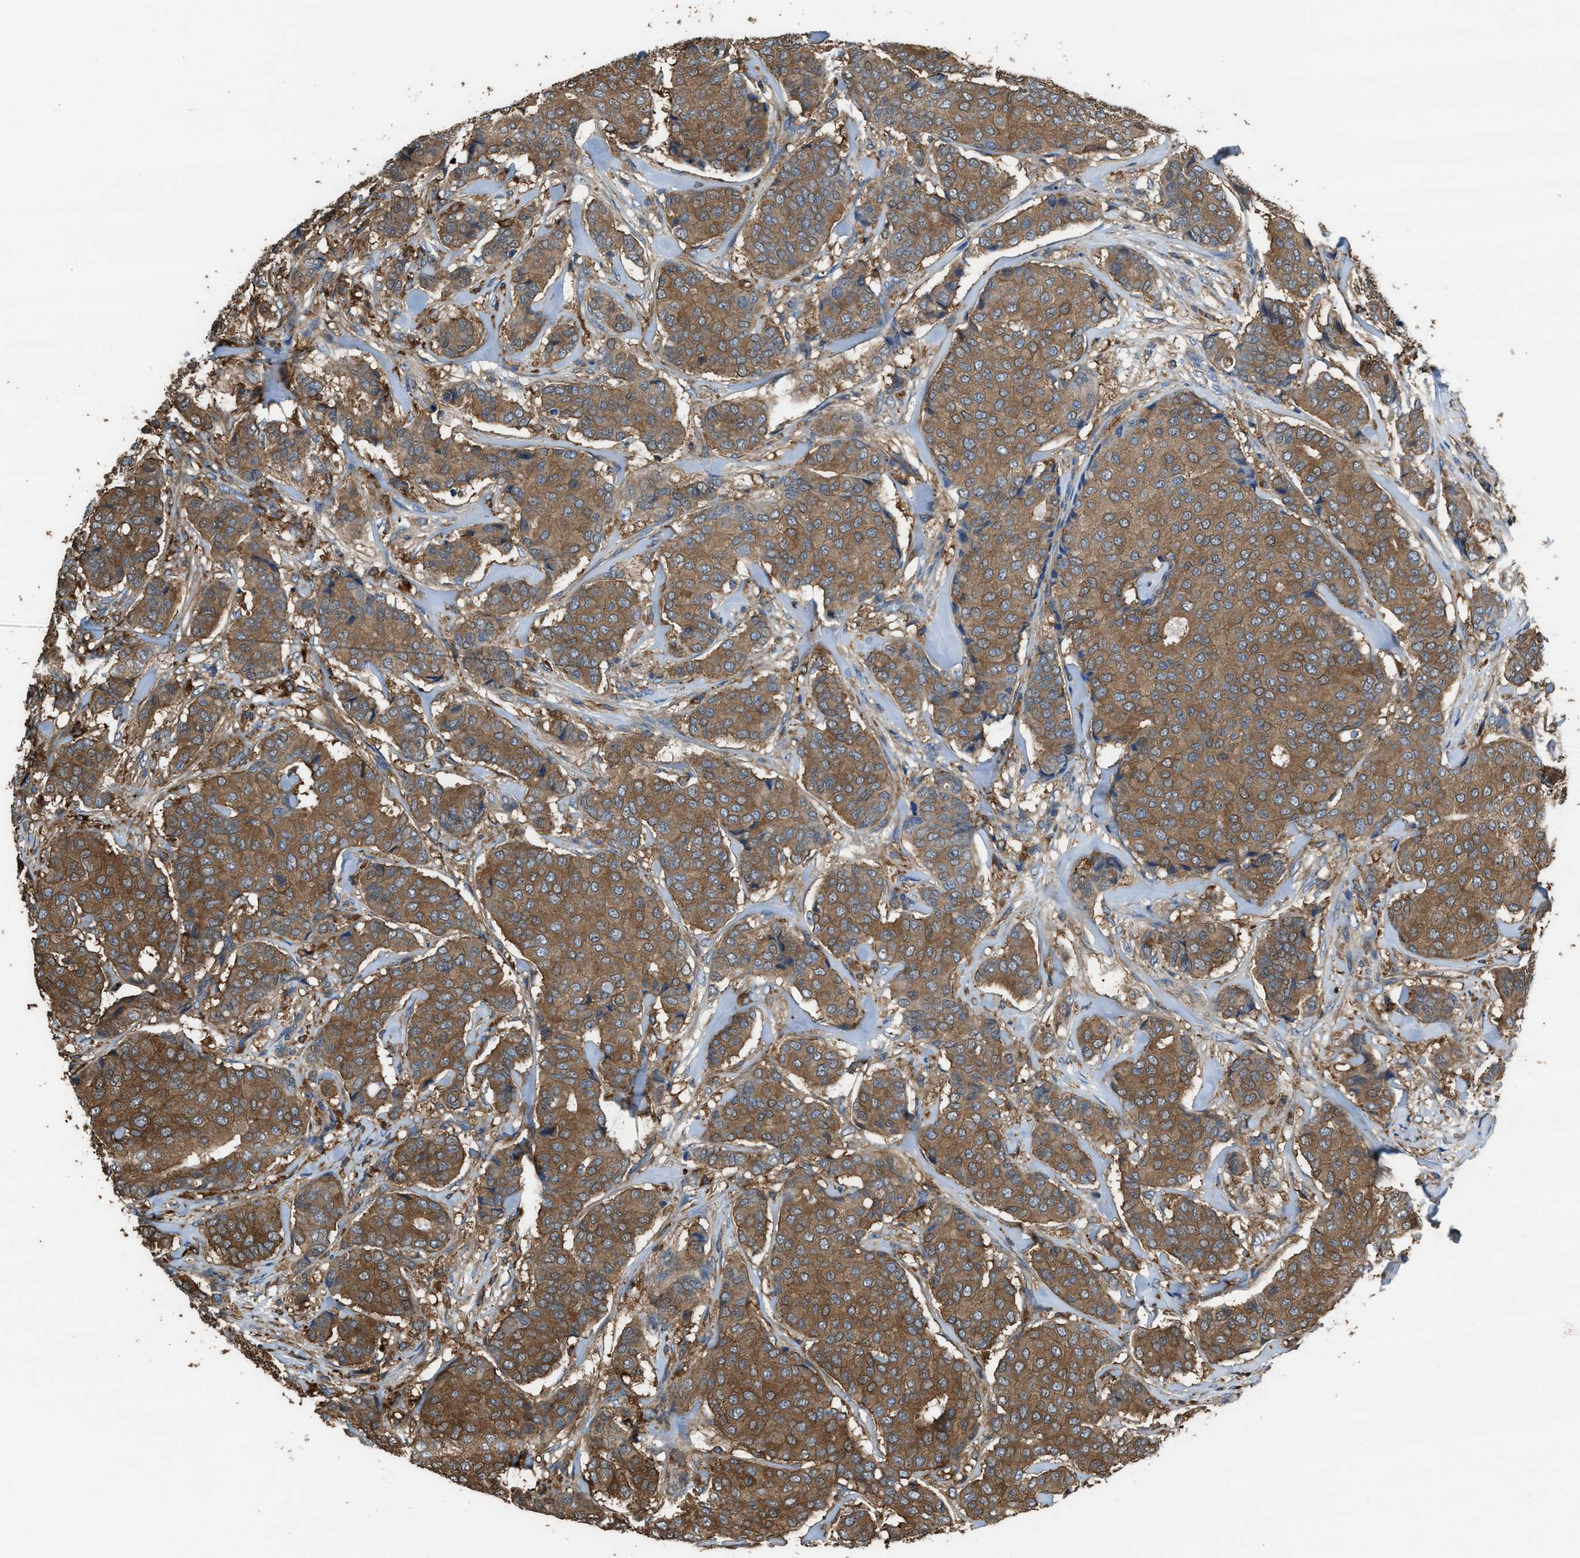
{"staining": {"intensity": "moderate", "quantity": ">75%", "location": "cytoplasmic/membranous"}, "tissue": "breast cancer", "cell_type": "Tumor cells", "image_type": "cancer", "snomed": [{"axis": "morphology", "description": "Duct carcinoma"}, {"axis": "topography", "description": "Breast"}], "caption": "Human invasive ductal carcinoma (breast) stained with a brown dye displays moderate cytoplasmic/membranous positive staining in approximately >75% of tumor cells.", "gene": "ATIC", "patient": {"sex": "female", "age": 75}}